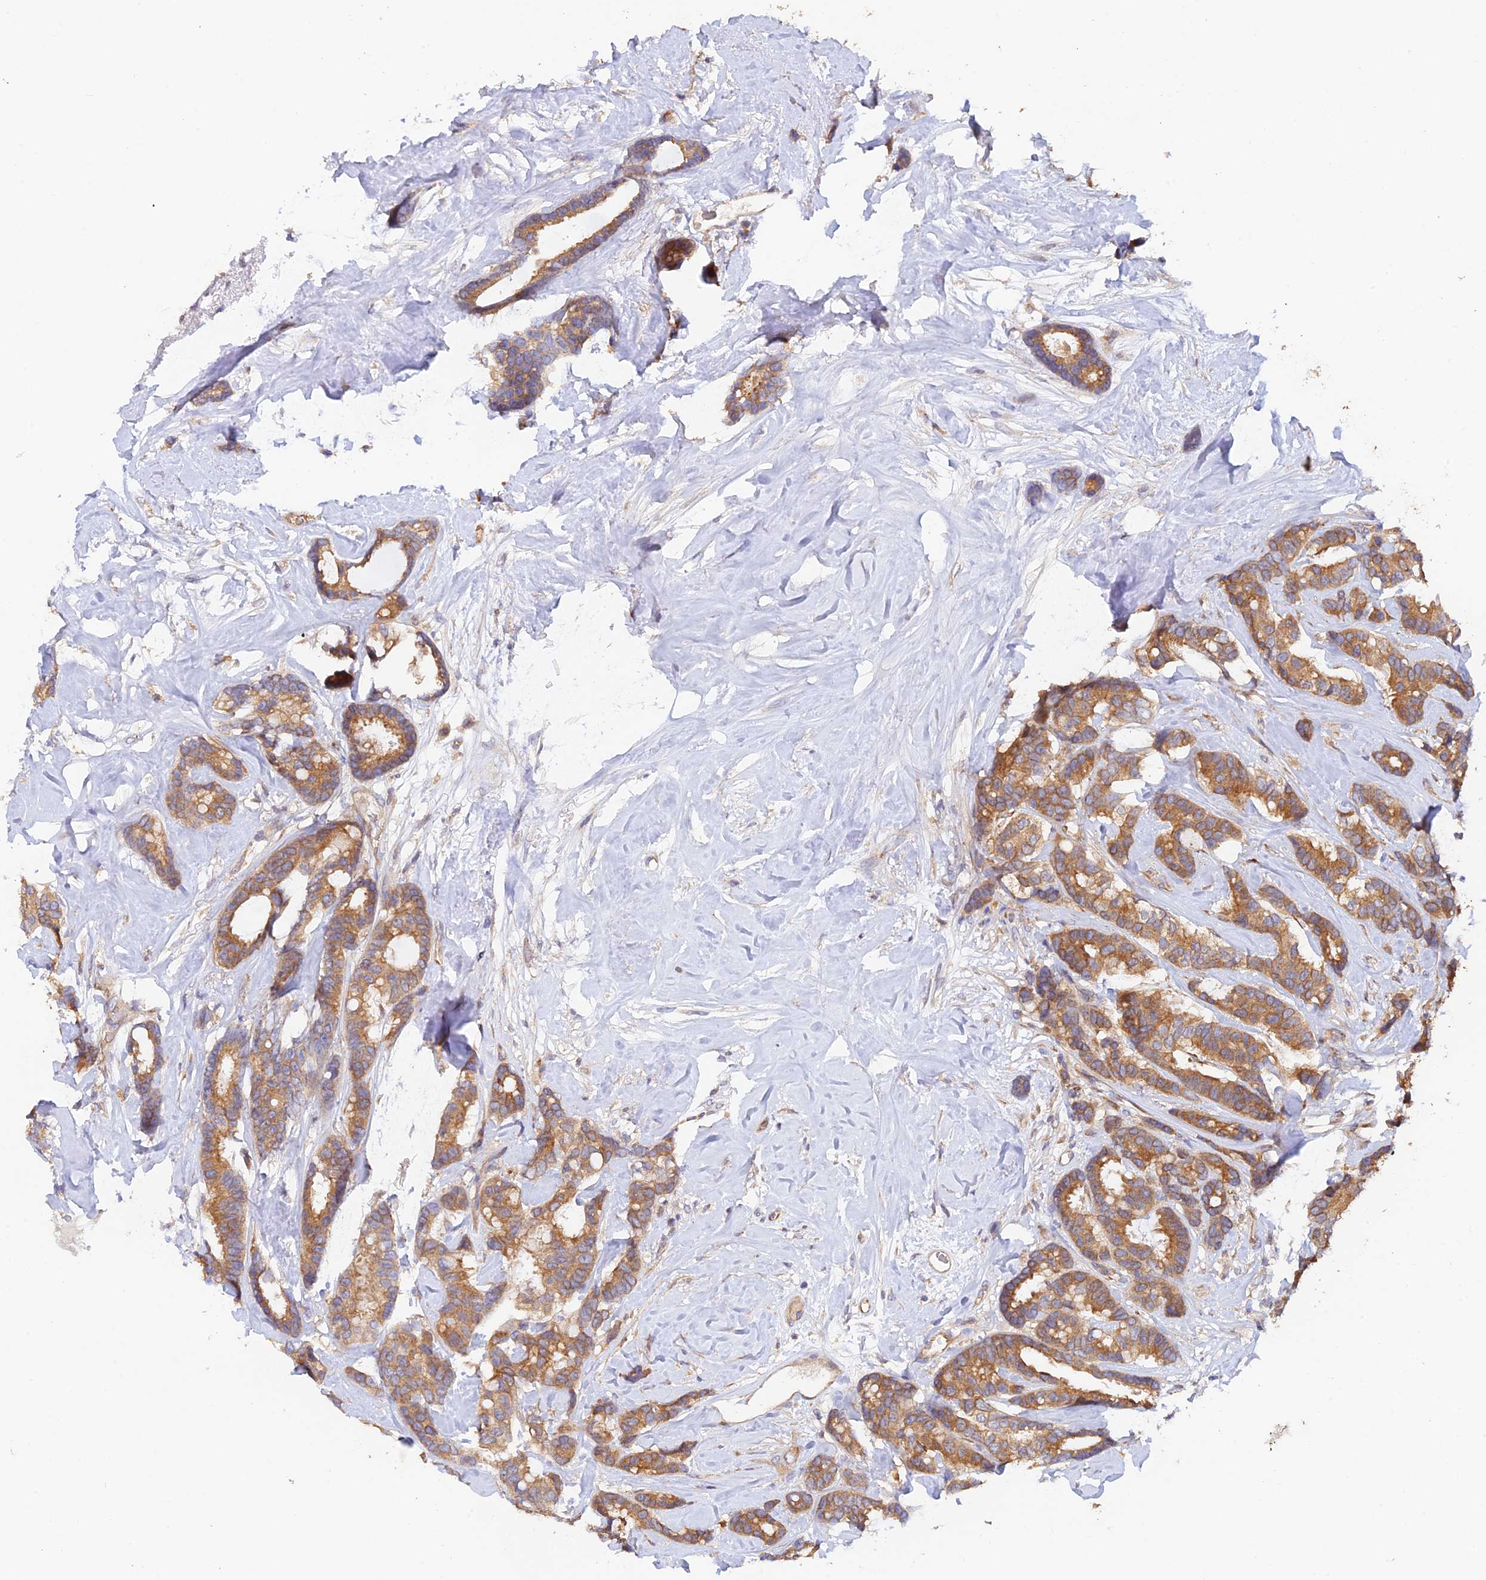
{"staining": {"intensity": "moderate", "quantity": ">75%", "location": "cytoplasmic/membranous"}, "tissue": "breast cancer", "cell_type": "Tumor cells", "image_type": "cancer", "snomed": [{"axis": "morphology", "description": "Duct carcinoma"}, {"axis": "topography", "description": "Breast"}], "caption": "Protein positivity by immunohistochemistry (IHC) exhibits moderate cytoplasmic/membranous expression in approximately >75% of tumor cells in breast cancer. (DAB IHC, brown staining for protein, blue staining for nuclei).", "gene": "MYO9A", "patient": {"sex": "female", "age": 87}}